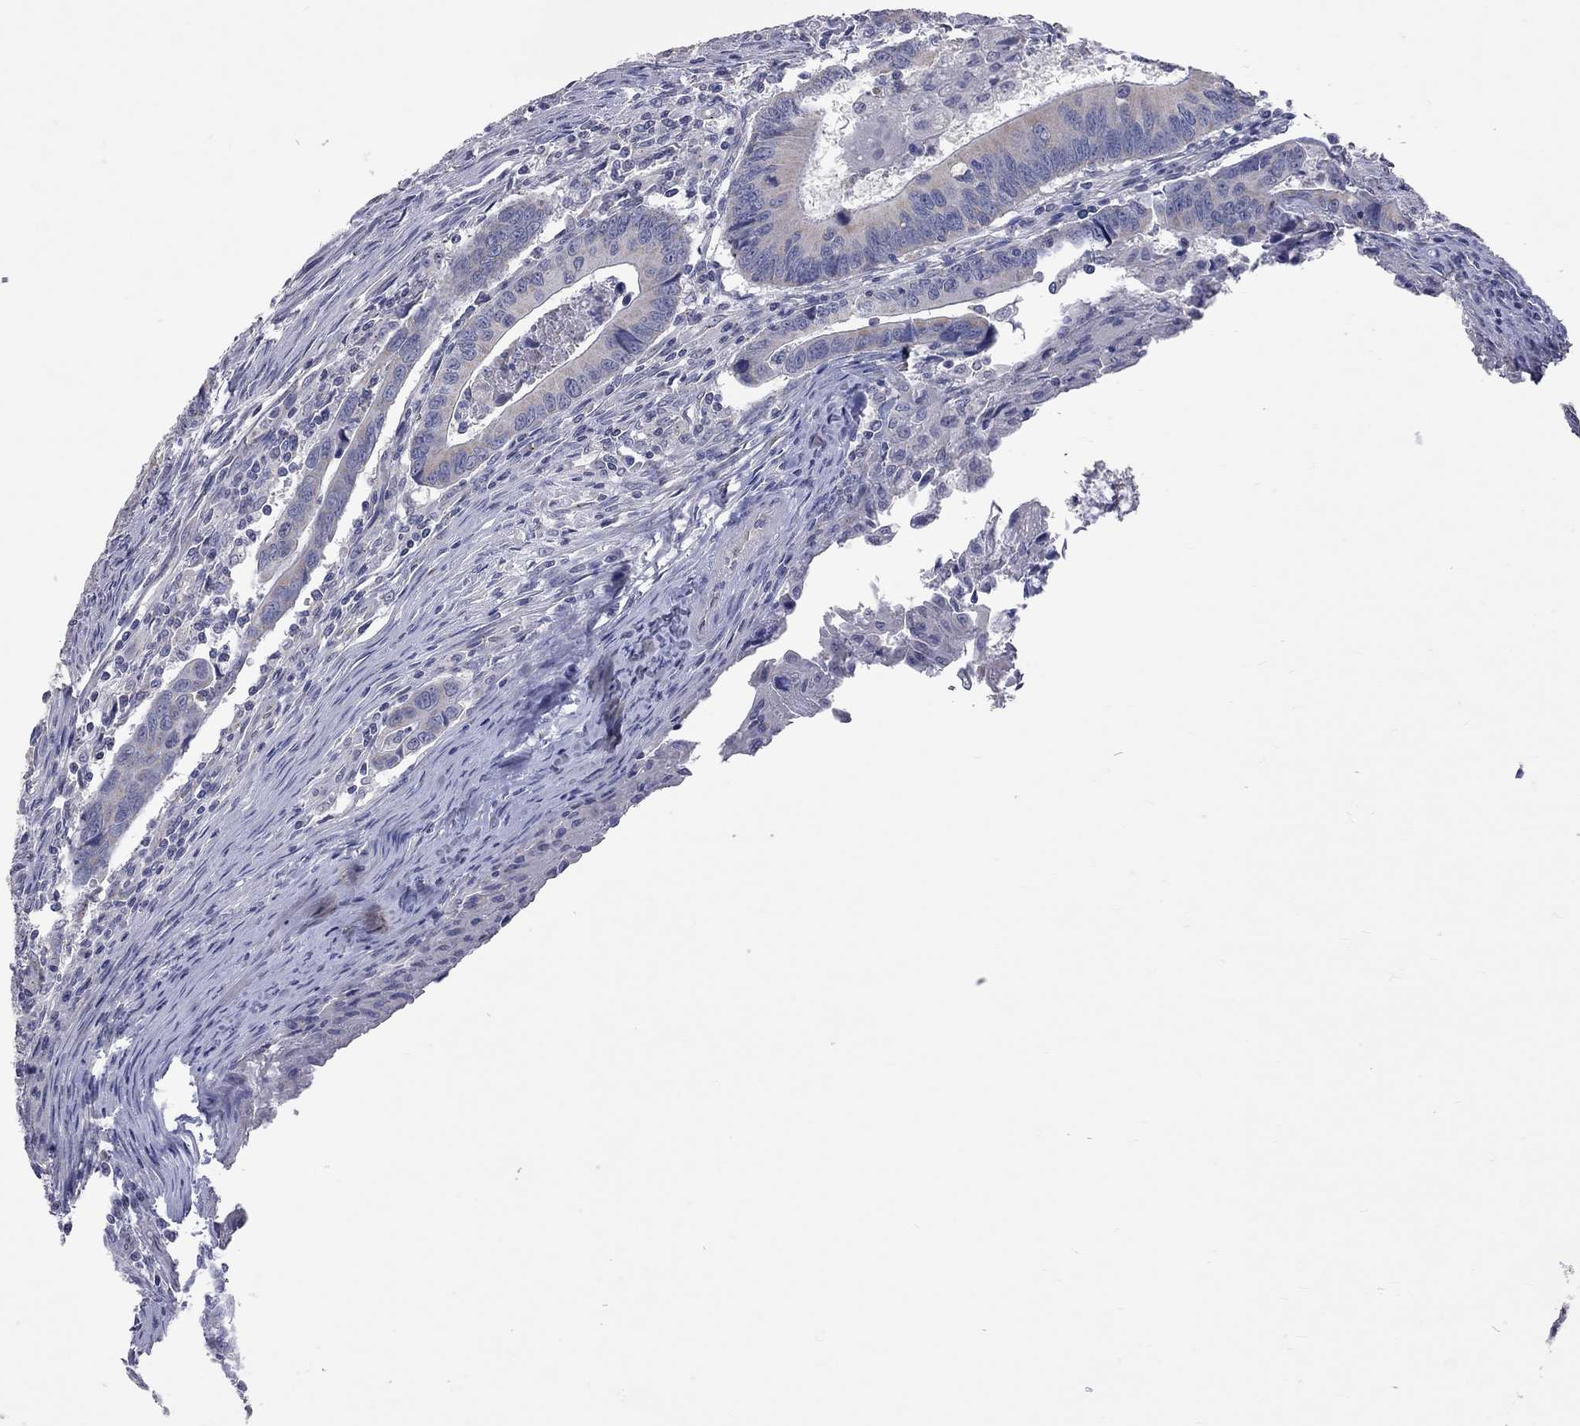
{"staining": {"intensity": "negative", "quantity": "none", "location": "none"}, "tissue": "colorectal cancer", "cell_type": "Tumor cells", "image_type": "cancer", "snomed": [{"axis": "morphology", "description": "Adenocarcinoma, NOS"}, {"axis": "topography", "description": "Rectum"}], "caption": "IHC photomicrograph of neoplastic tissue: human colorectal cancer (adenocarcinoma) stained with DAB exhibits no significant protein staining in tumor cells.", "gene": "OPRK1", "patient": {"sex": "male", "age": 67}}